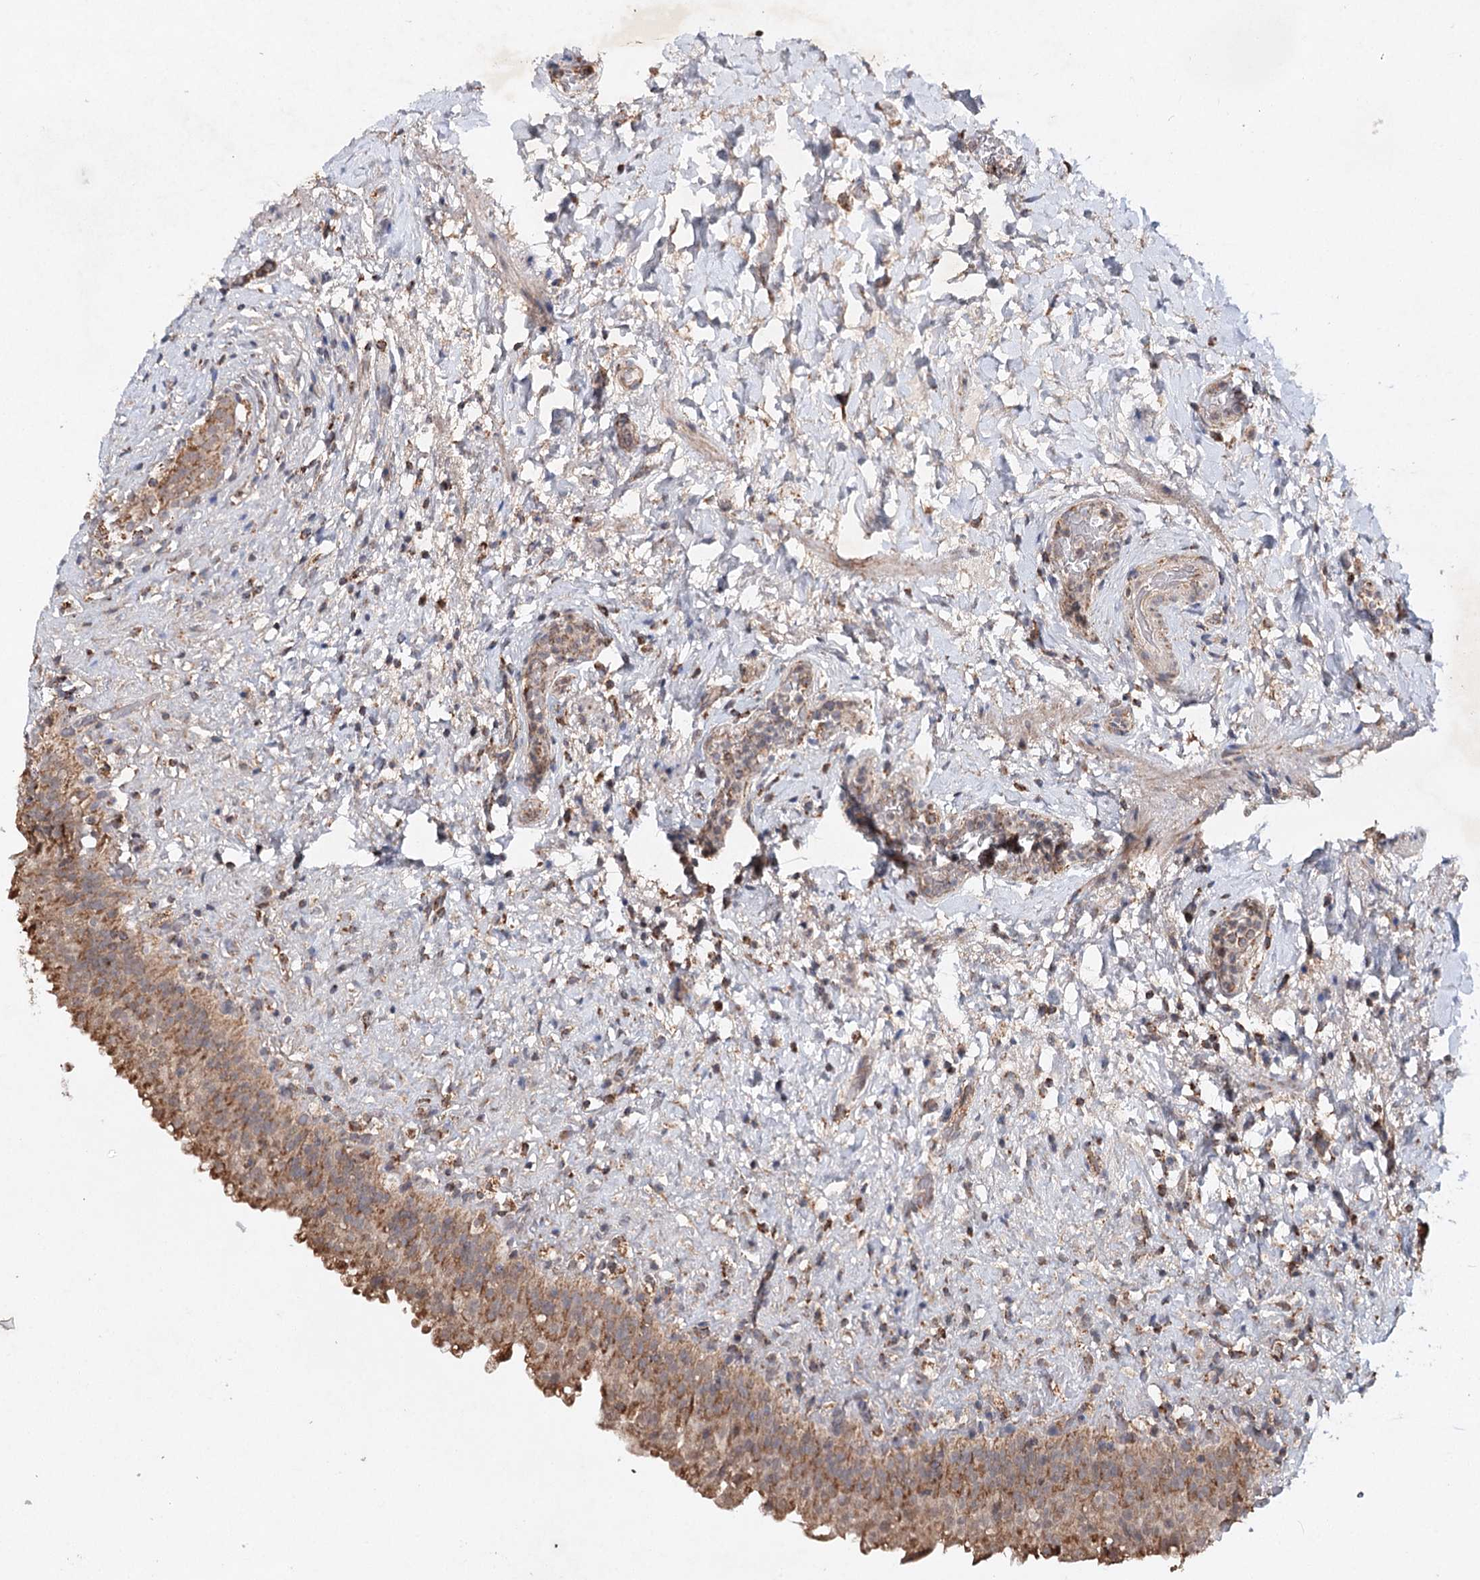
{"staining": {"intensity": "moderate", "quantity": ">75%", "location": "cytoplasmic/membranous"}, "tissue": "urinary bladder", "cell_type": "Urothelial cells", "image_type": "normal", "snomed": [{"axis": "morphology", "description": "Normal tissue, NOS"}, {"axis": "topography", "description": "Urinary bladder"}], "caption": "Immunohistochemistry image of normal urinary bladder stained for a protein (brown), which shows medium levels of moderate cytoplasmic/membranous positivity in approximately >75% of urothelial cells.", "gene": "PIK3CB", "patient": {"sex": "female", "age": 27}}